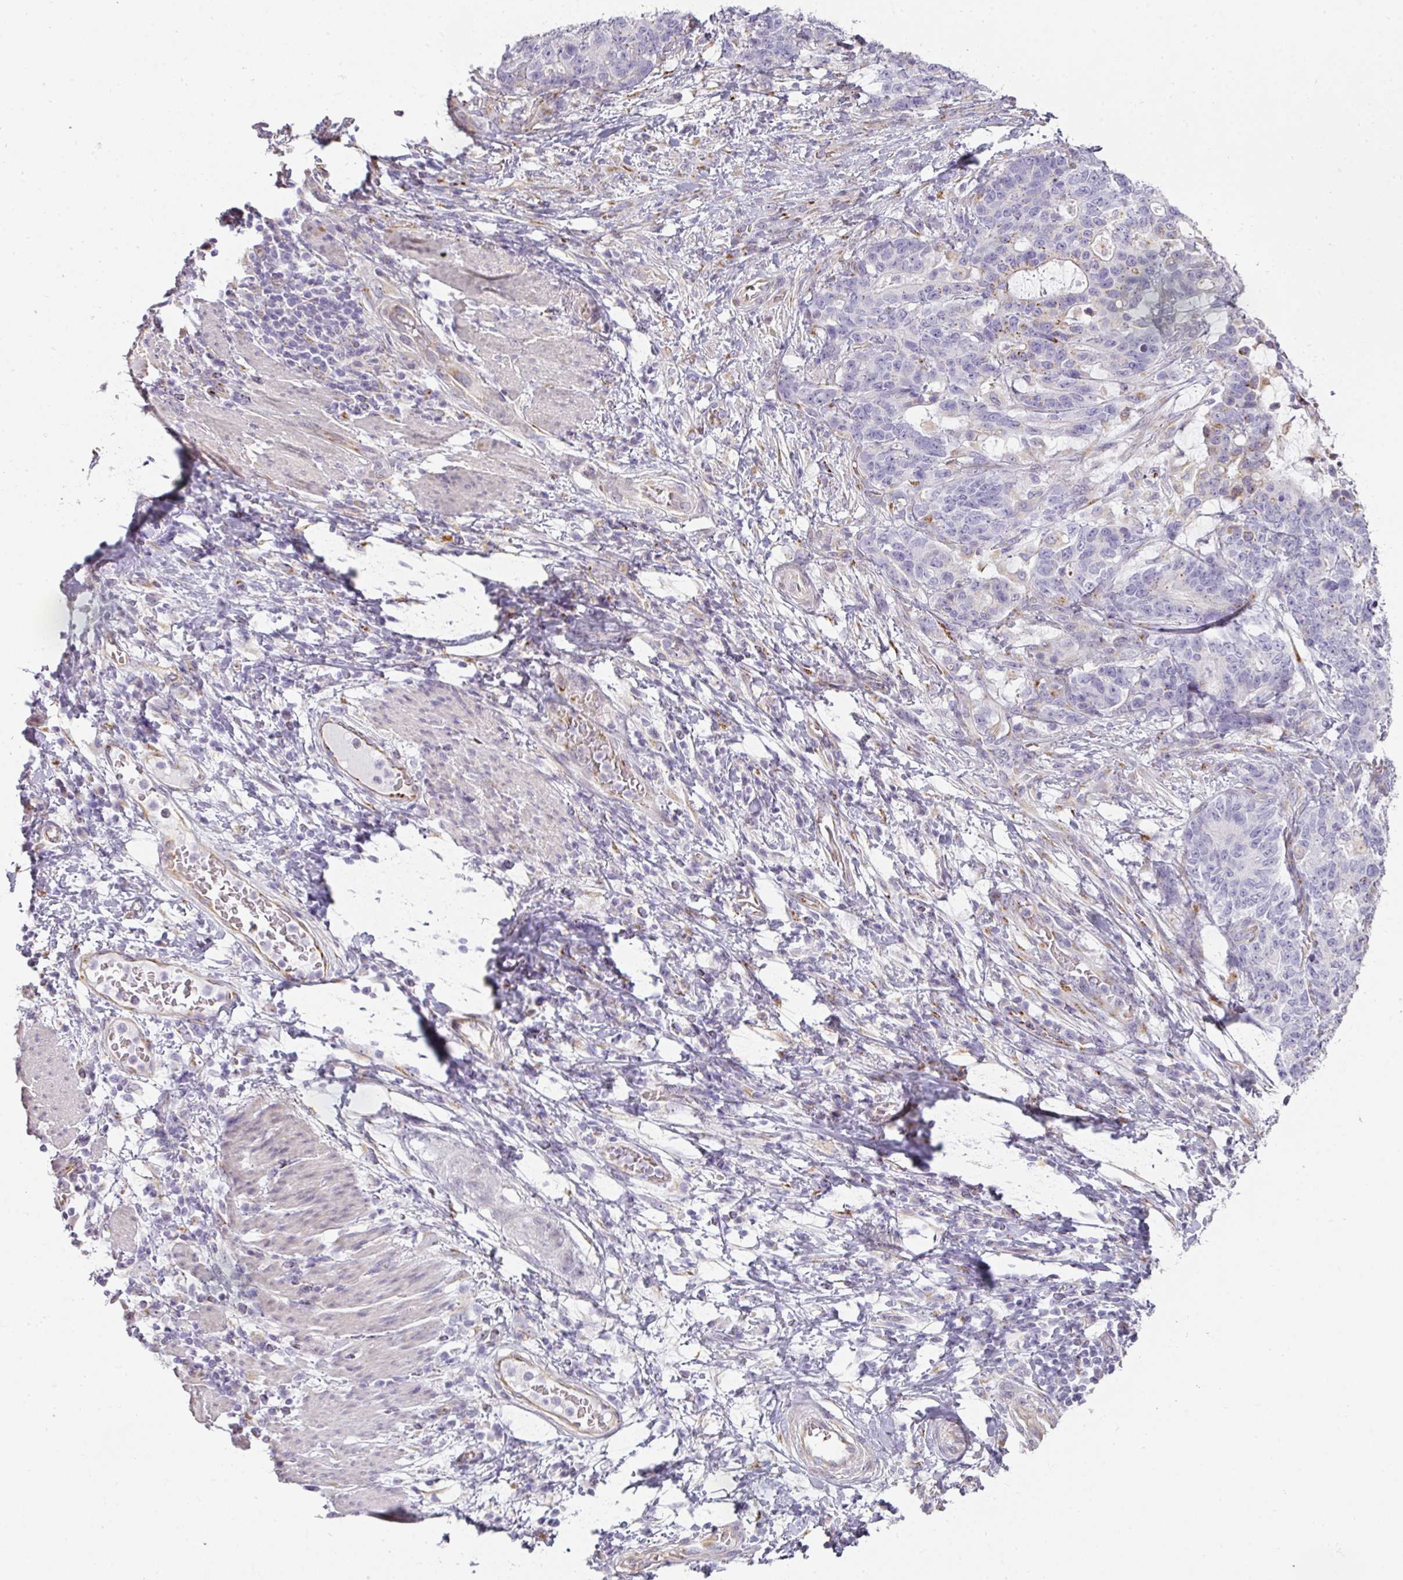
{"staining": {"intensity": "negative", "quantity": "none", "location": "none"}, "tissue": "stomach cancer", "cell_type": "Tumor cells", "image_type": "cancer", "snomed": [{"axis": "morphology", "description": "Normal tissue, NOS"}, {"axis": "morphology", "description": "Adenocarcinoma, NOS"}, {"axis": "topography", "description": "Stomach"}], "caption": "There is no significant positivity in tumor cells of stomach adenocarcinoma.", "gene": "ATP8B2", "patient": {"sex": "female", "age": 64}}